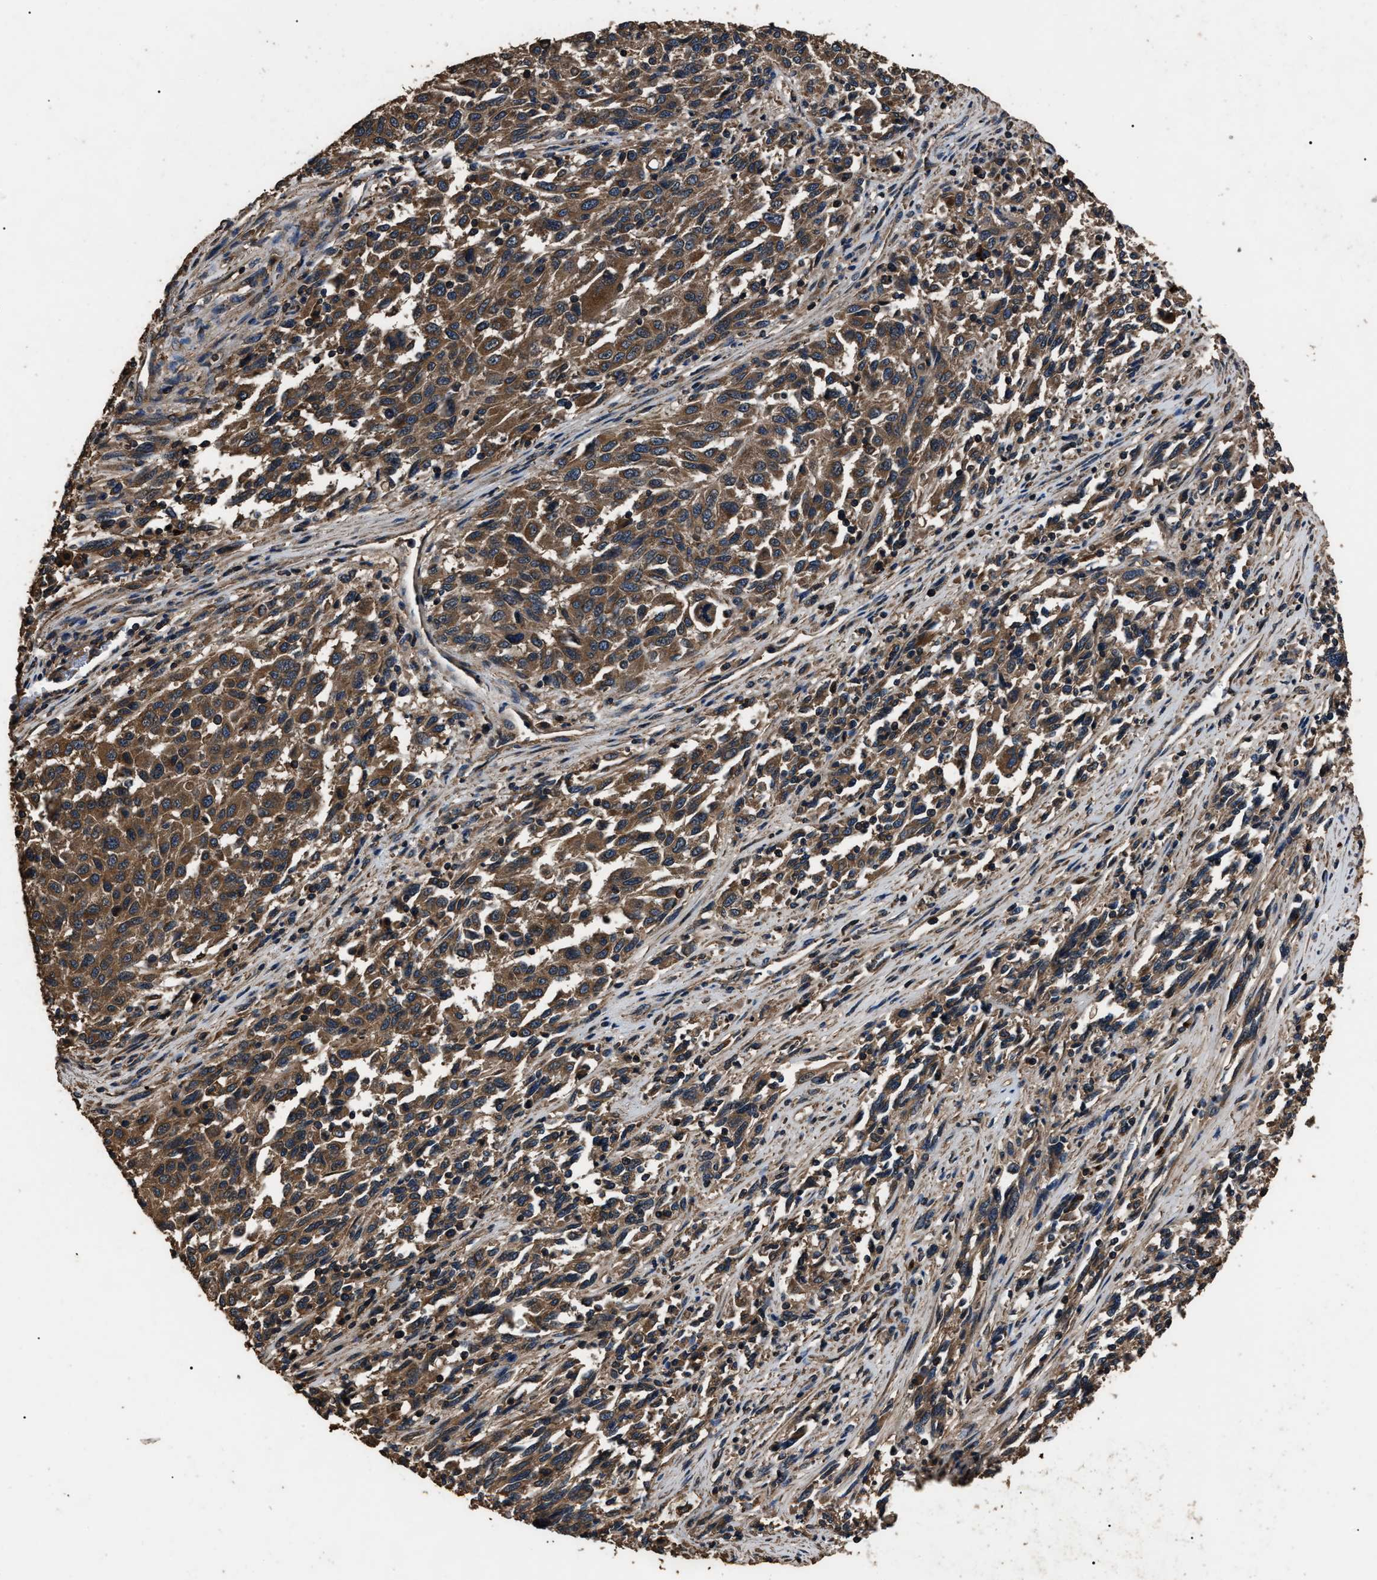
{"staining": {"intensity": "strong", "quantity": ">75%", "location": "cytoplasmic/membranous"}, "tissue": "melanoma", "cell_type": "Tumor cells", "image_type": "cancer", "snomed": [{"axis": "morphology", "description": "Malignant melanoma, Metastatic site"}, {"axis": "topography", "description": "Lymph node"}], "caption": "Immunohistochemistry (IHC) (DAB (3,3'-diaminobenzidine)) staining of human melanoma displays strong cytoplasmic/membranous protein expression in about >75% of tumor cells.", "gene": "RNF216", "patient": {"sex": "male", "age": 61}}